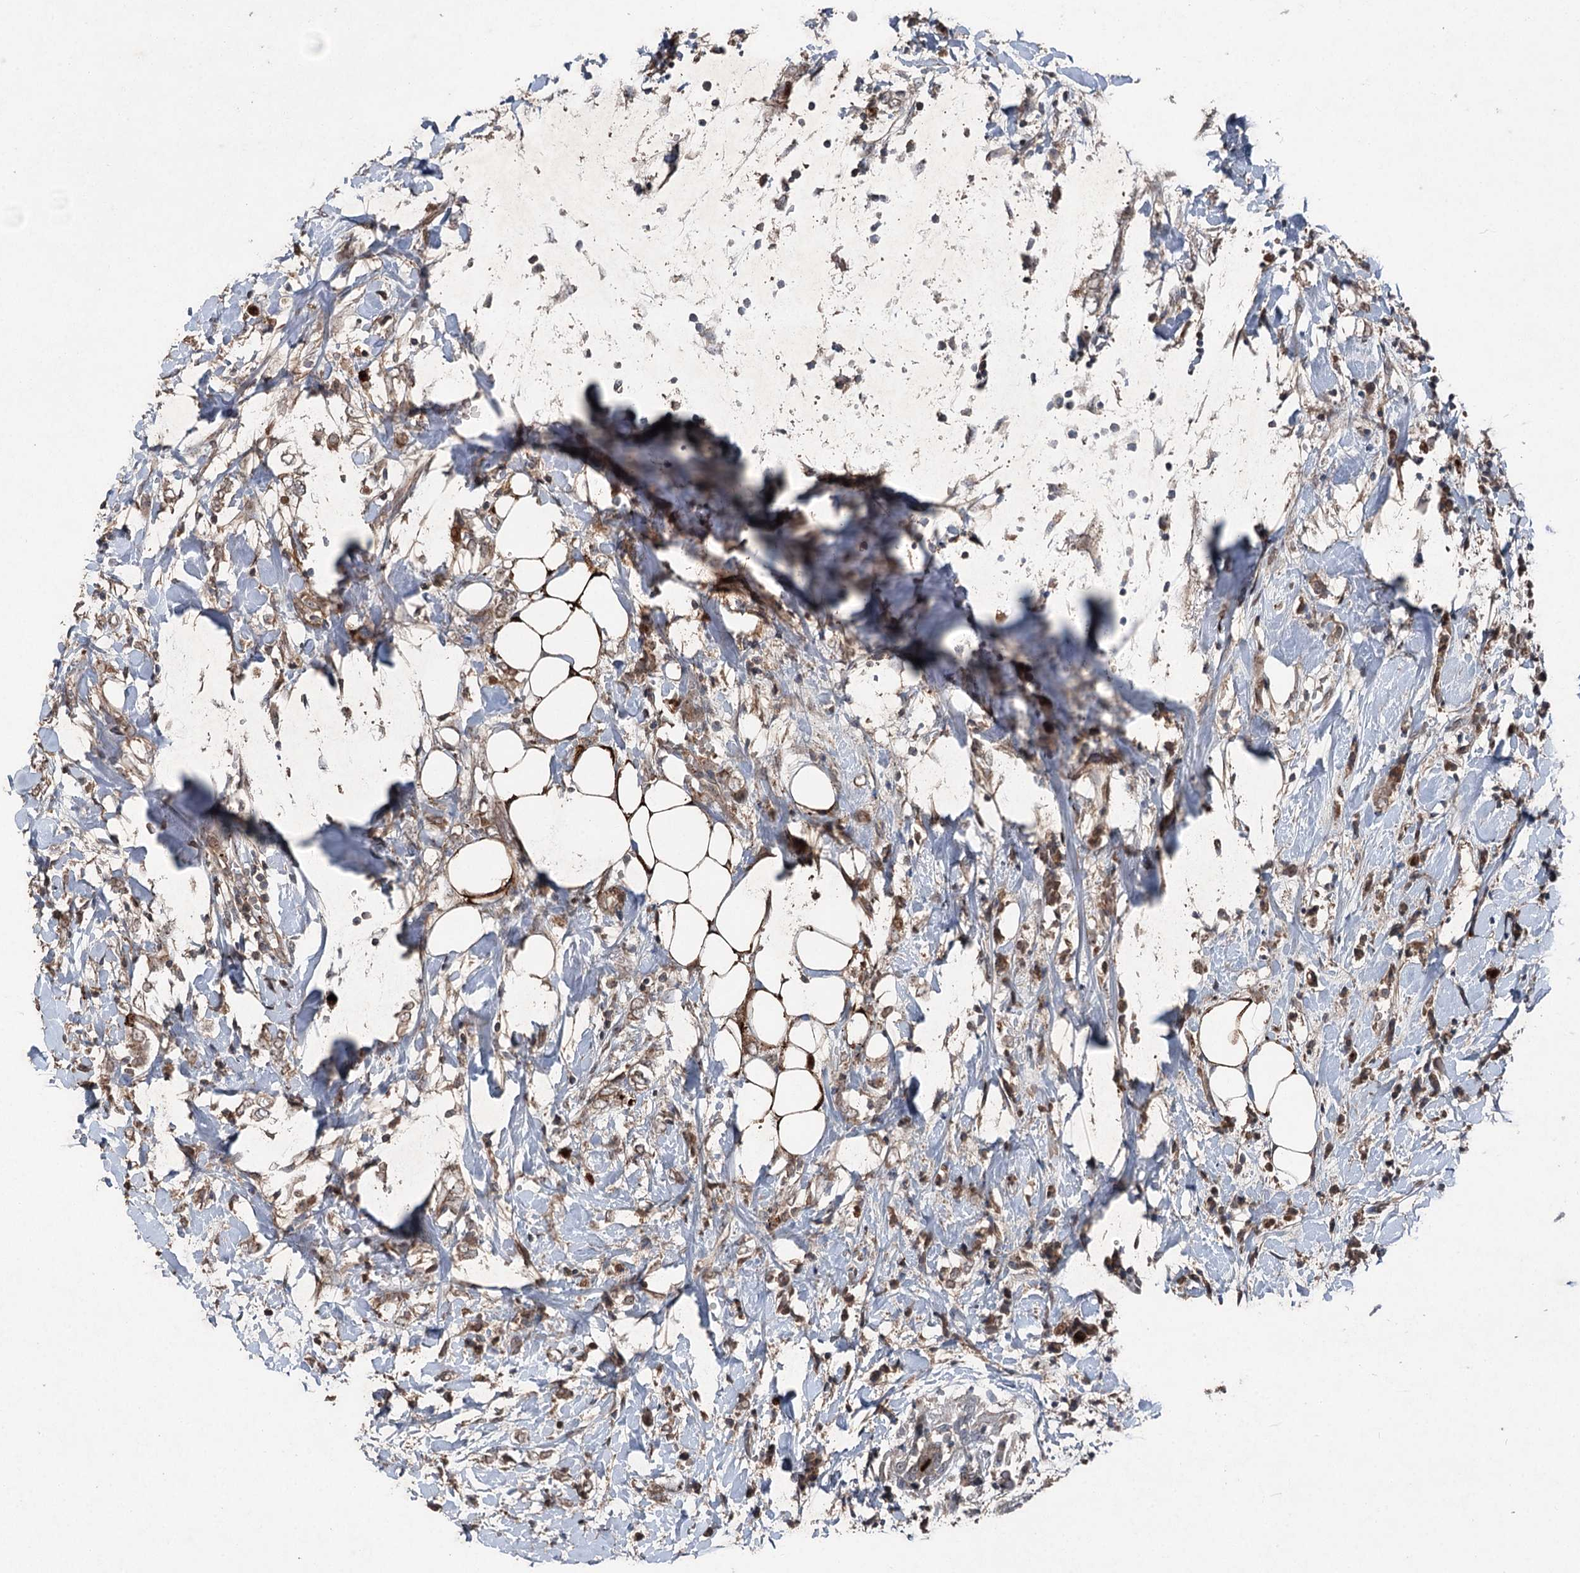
{"staining": {"intensity": "weak", "quantity": ">75%", "location": "cytoplasmic/membranous"}, "tissue": "breast cancer", "cell_type": "Tumor cells", "image_type": "cancer", "snomed": [{"axis": "morphology", "description": "Normal tissue, NOS"}, {"axis": "morphology", "description": "Lobular carcinoma"}, {"axis": "topography", "description": "Breast"}], "caption": "Breast cancer tissue shows weak cytoplasmic/membranous expression in about >75% of tumor cells, visualized by immunohistochemistry.", "gene": "MAPK8IP2", "patient": {"sex": "female", "age": 47}}